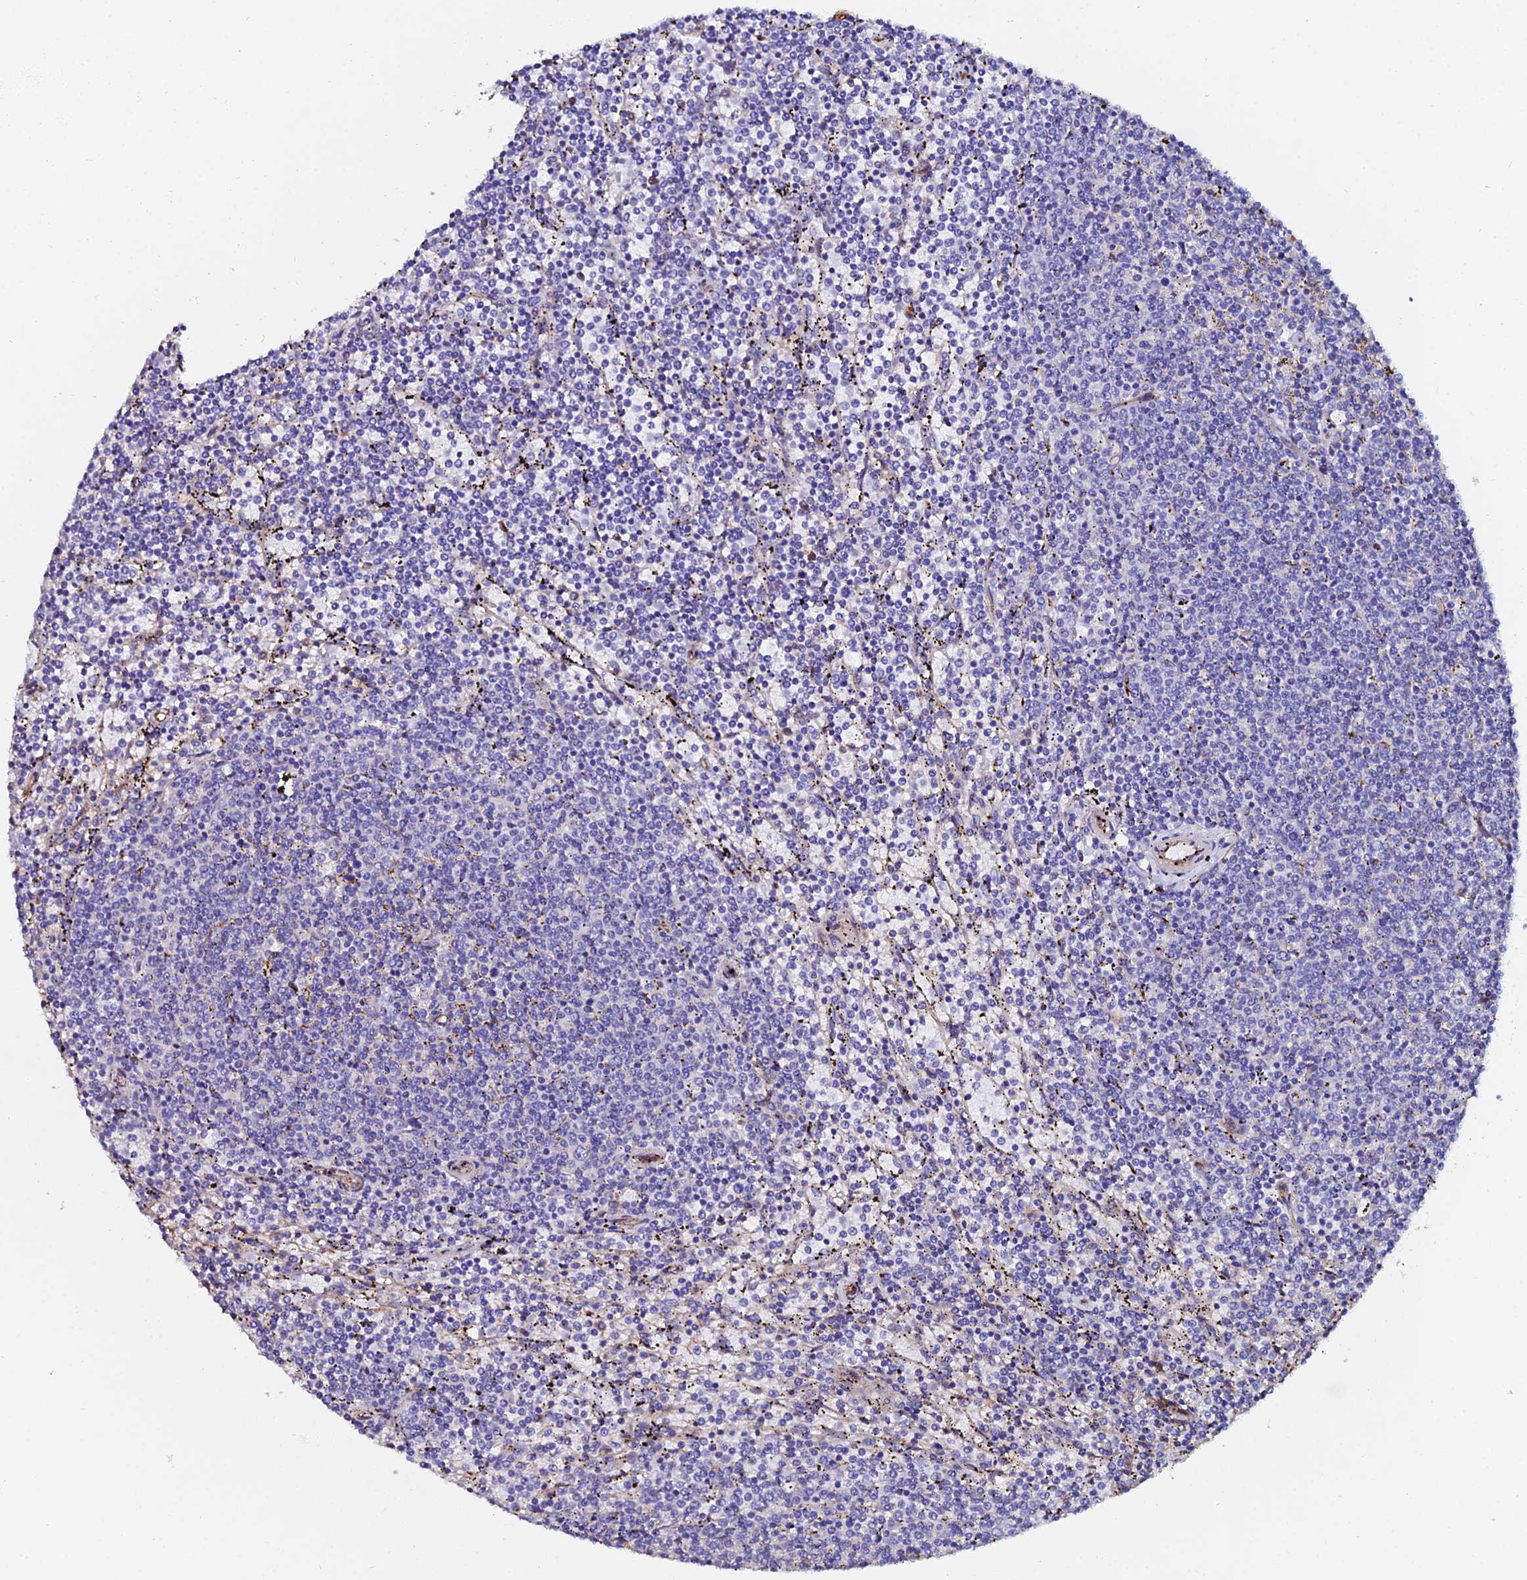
{"staining": {"intensity": "negative", "quantity": "none", "location": "none"}, "tissue": "lymphoma", "cell_type": "Tumor cells", "image_type": "cancer", "snomed": [{"axis": "morphology", "description": "Malignant lymphoma, non-Hodgkin's type, Low grade"}, {"axis": "topography", "description": "Spleen"}], "caption": "Tumor cells show no significant expression in low-grade malignant lymphoma, non-Hodgkin's type.", "gene": "C6", "patient": {"sex": "female", "age": 50}}